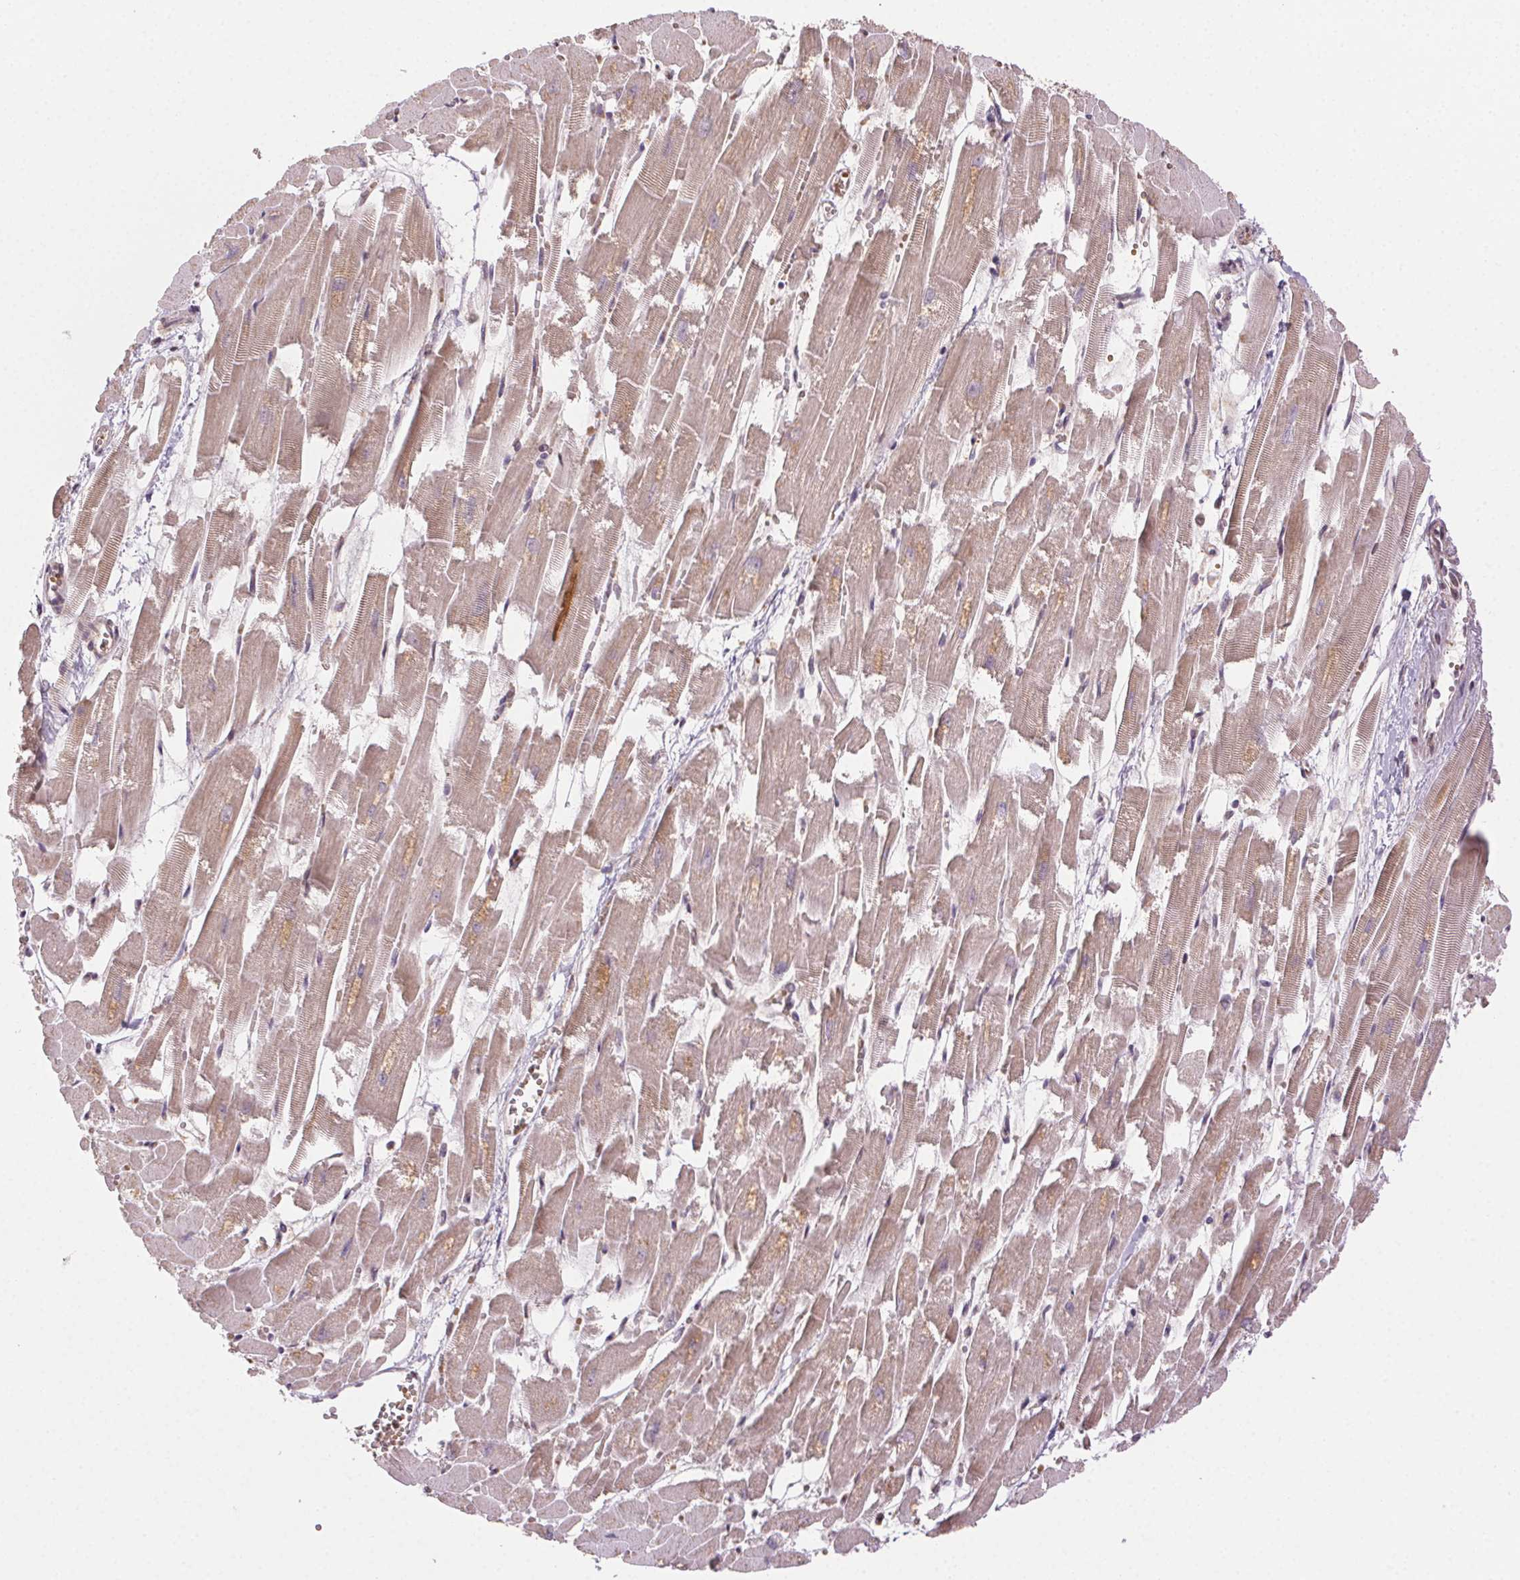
{"staining": {"intensity": "moderate", "quantity": "25%-75%", "location": "cytoplasmic/membranous"}, "tissue": "heart muscle", "cell_type": "Cardiomyocytes", "image_type": "normal", "snomed": [{"axis": "morphology", "description": "Normal tissue, NOS"}, {"axis": "topography", "description": "Heart"}], "caption": "Immunohistochemical staining of benign heart muscle exhibits moderate cytoplasmic/membranous protein staining in about 25%-75% of cardiomyocytes.", "gene": "TREML4", "patient": {"sex": "female", "age": 52}}